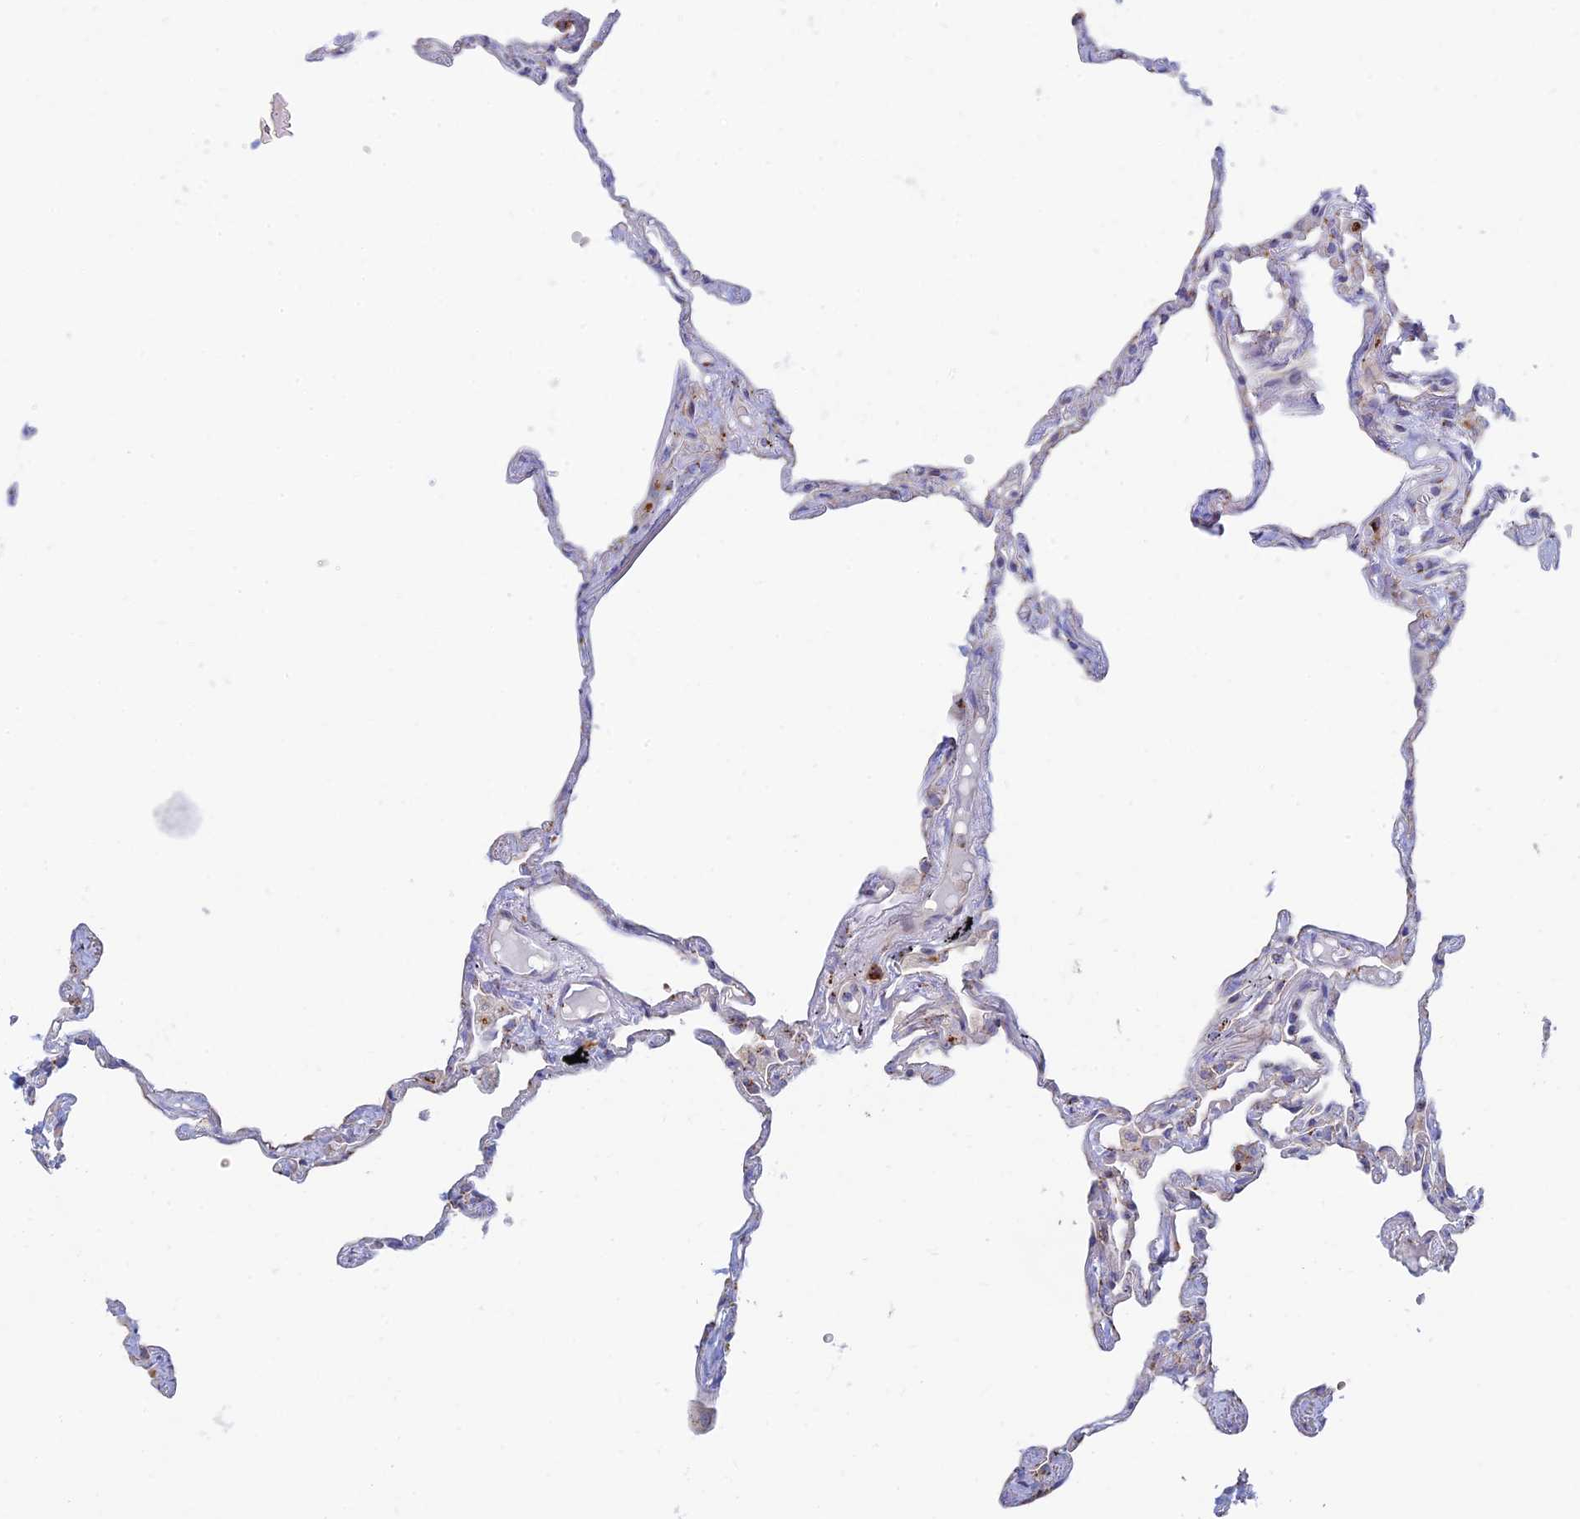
{"staining": {"intensity": "negative", "quantity": "none", "location": "none"}, "tissue": "lung", "cell_type": "Alveolar cells", "image_type": "normal", "snomed": [{"axis": "morphology", "description": "Normal tissue, NOS"}, {"axis": "topography", "description": "Lung"}], "caption": "Immunohistochemical staining of unremarkable human lung reveals no significant positivity in alveolar cells.", "gene": "ENSG00000267561", "patient": {"sex": "female", "age": 67}}